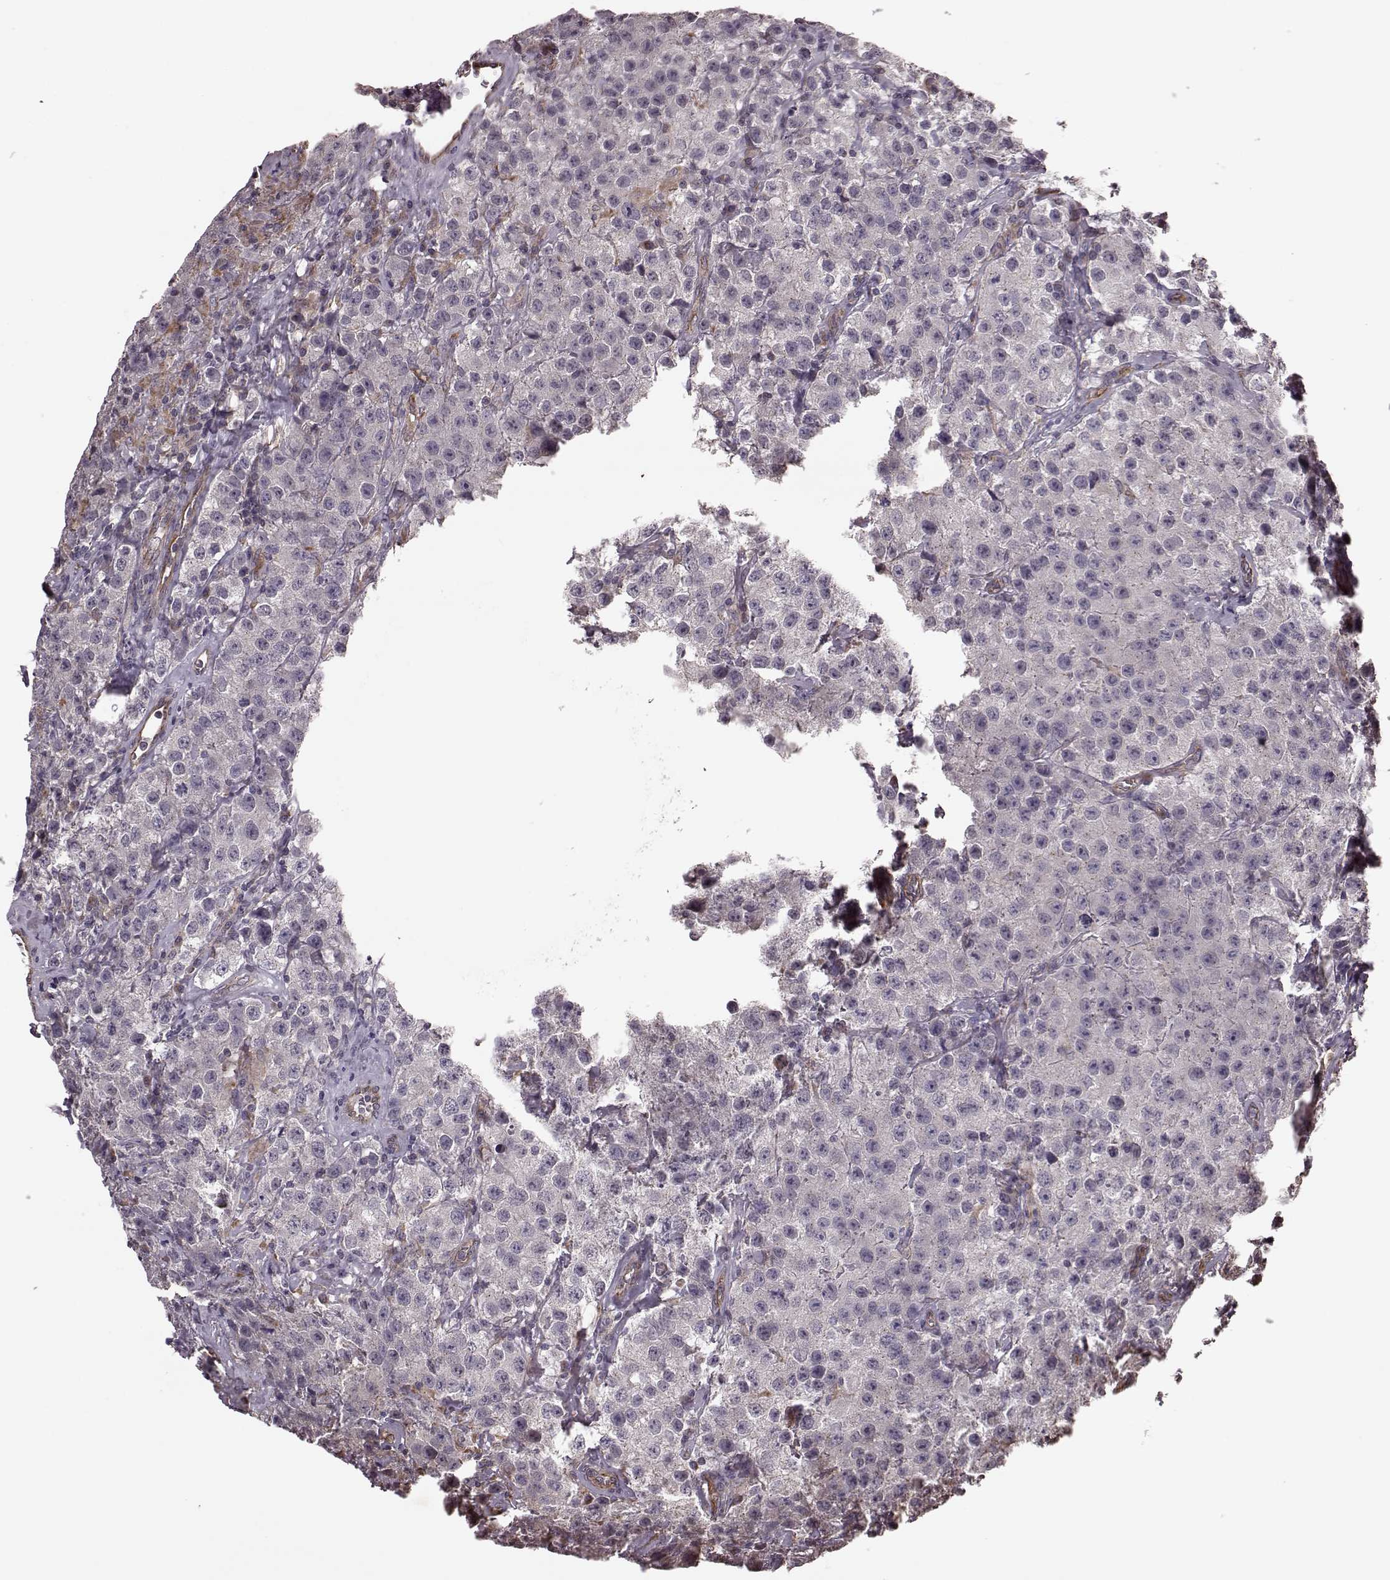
{"staining": {"intensity": "negative", "quantity": "none", "location": "none"}, "tissue": "testis cancer", "cell_type": "Tumor cells", "image_type": "cancer", "snomed": [{"axis": "morphology", "description": "Seminoma, NOS"}, {"axis": "topography", "description": "Testis"}], "caption": "Testis cancer was stained to show a protein in brown. There is no significant expression in tumor cells.", "gene": "NTF3", "patient": {"sex": "male", "age": 52}}